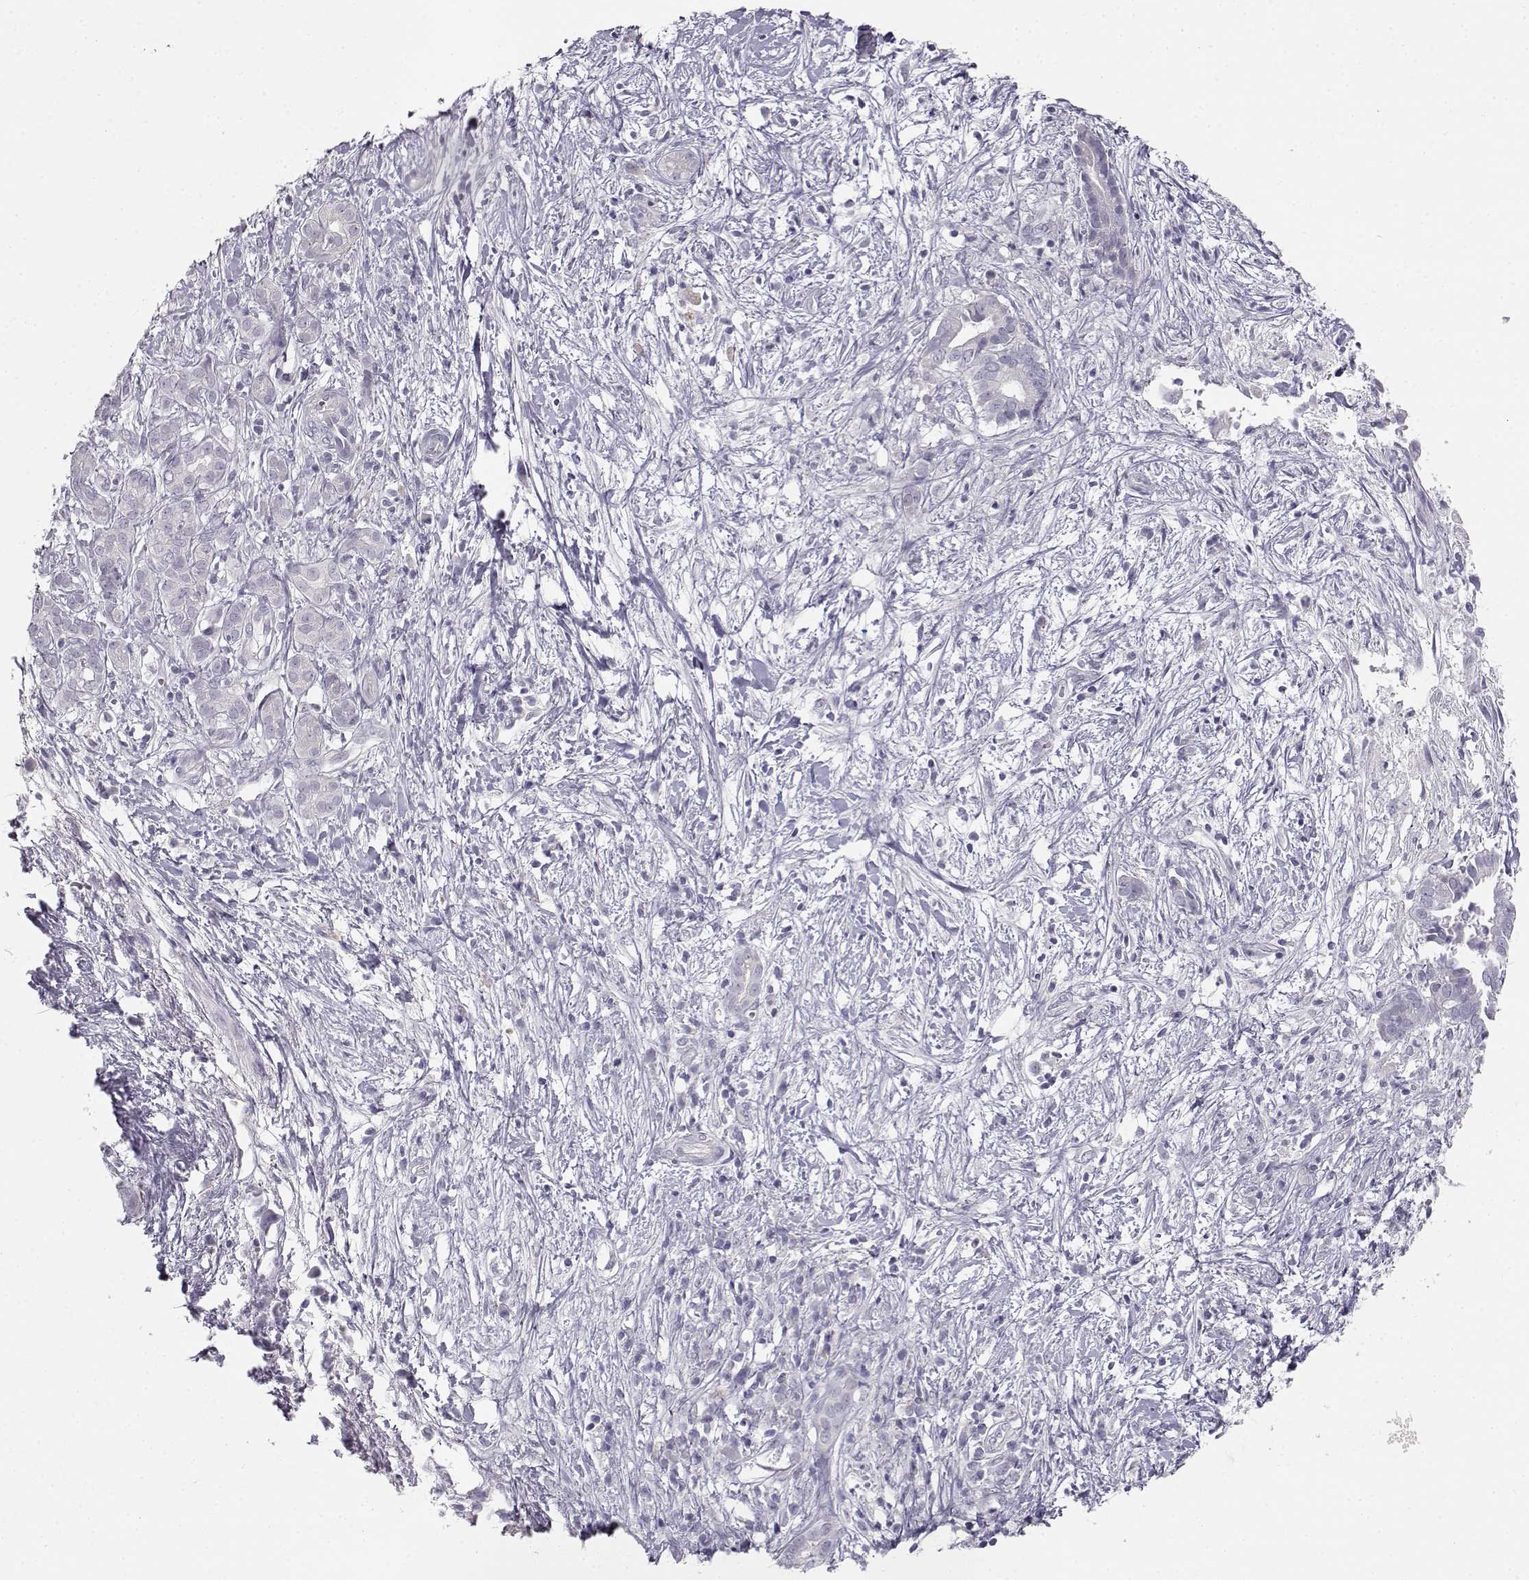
{"staining": {"intensity": "negative", "quantity": "none", "location": "none"}, "tissue": "pancreatic cancer", "cell_type": "Tumor cells", "image_type": "cancer", "snomed": [{"axis": "morphology", "description": "Adenocarcinoma, NOS"}, {"axis": "topography", "description": "Pancreas"}], "caption": "This is an immunohistochemistry (IHC) image of pancreatic adenocarcinoma. There is no positivity in tumor cells.", "gene": "MYCBPAP", "patient": {"sex": "male", "age": 61}}